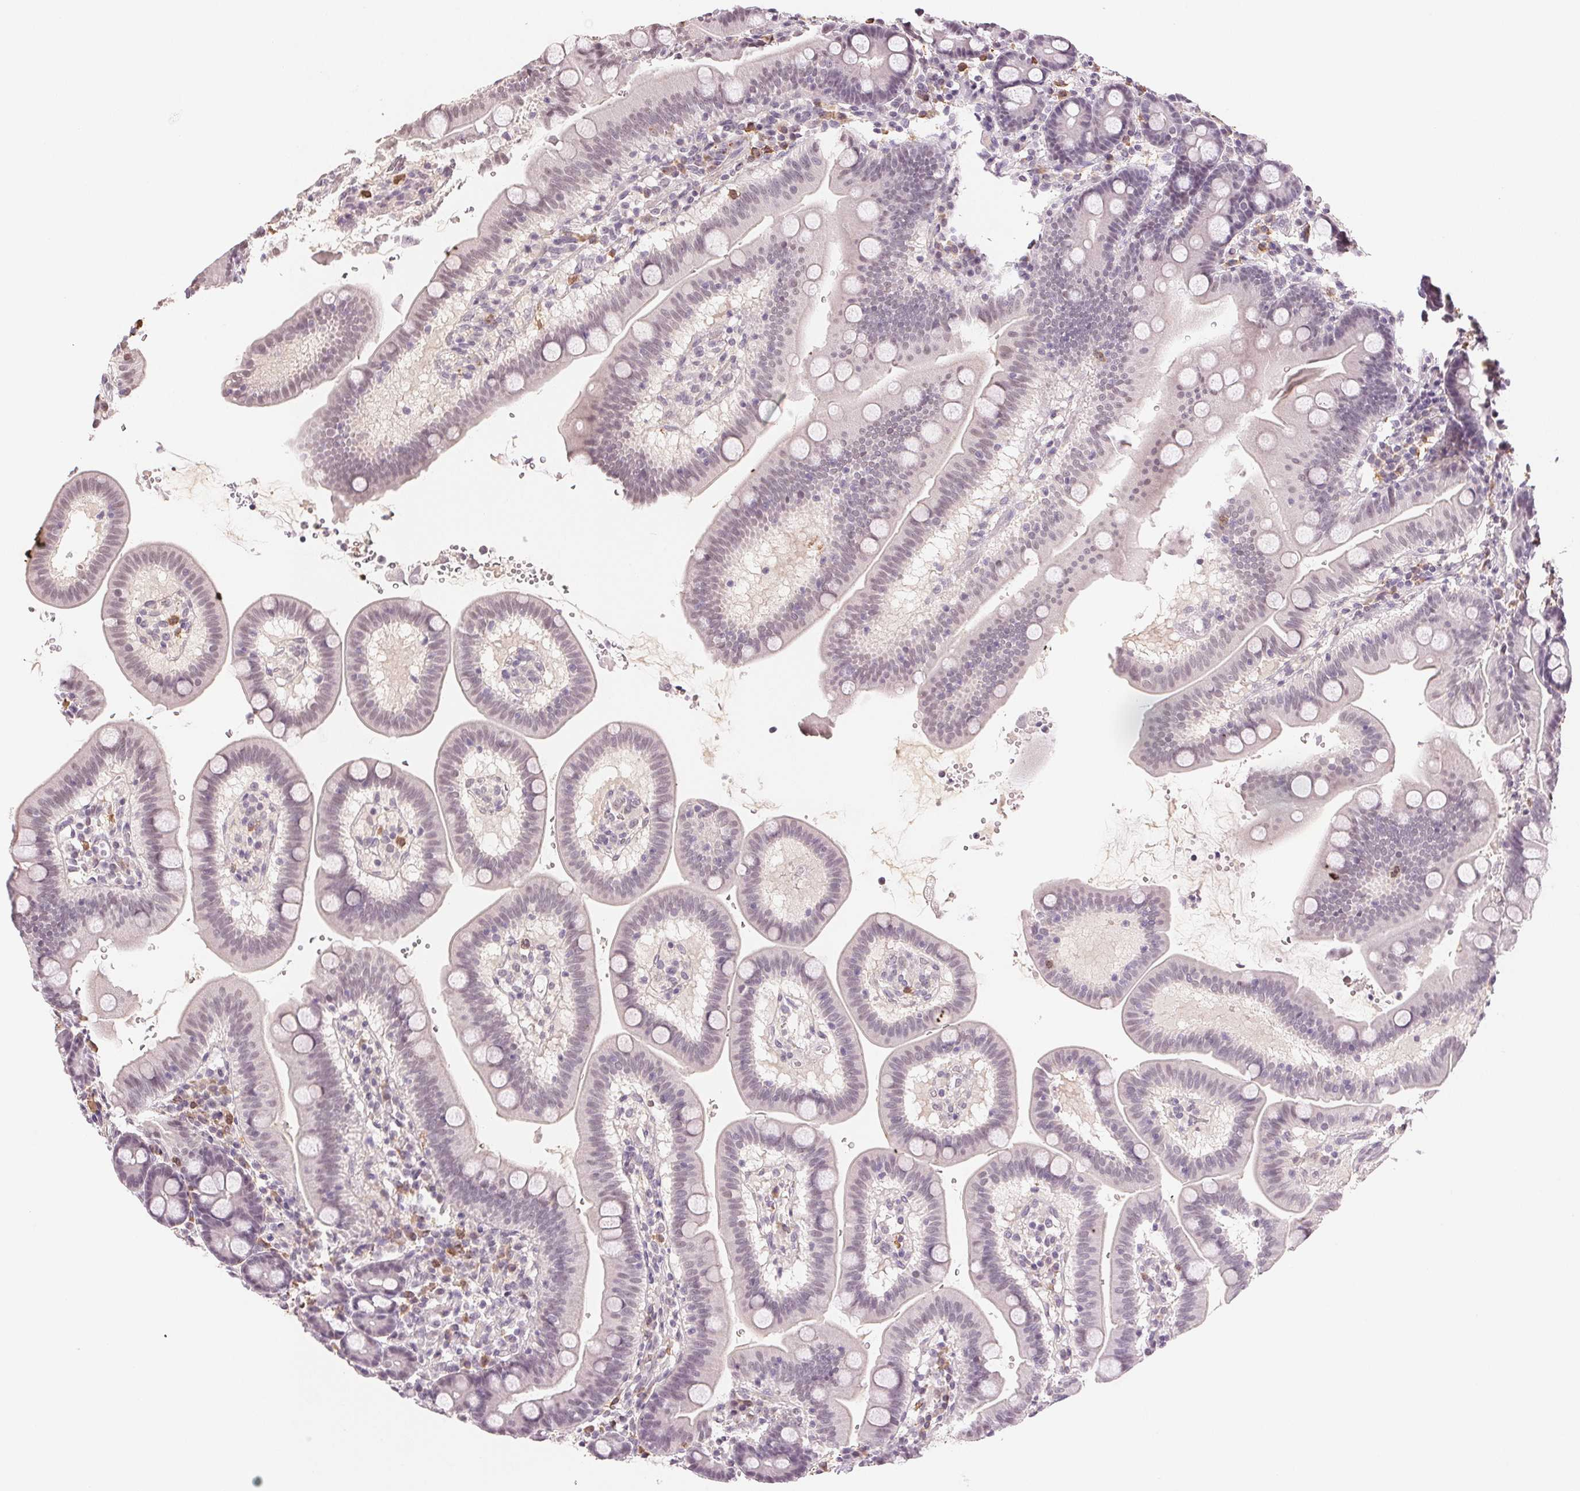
{"staining": {"intensity": "weak", "quantity": "<25%", "location": "nuclear"}, "tissue": "duodenum", "cell_type": "Glandular cells", "image_type": "normal", "snomed": [{"axis": "morphology", "description": "Normal tissue, NOS"}, {"axis": "topography", "description": "Duodenum"}], "caption": "Immunohistochemistry (IHC) of benign human duodenum displays no positivity in glandular cells. (Brightfield microscopy of DAB IHC at high magnification).", "gene": "FNDC4", "patient": {"sex": "male", "age": 59}}